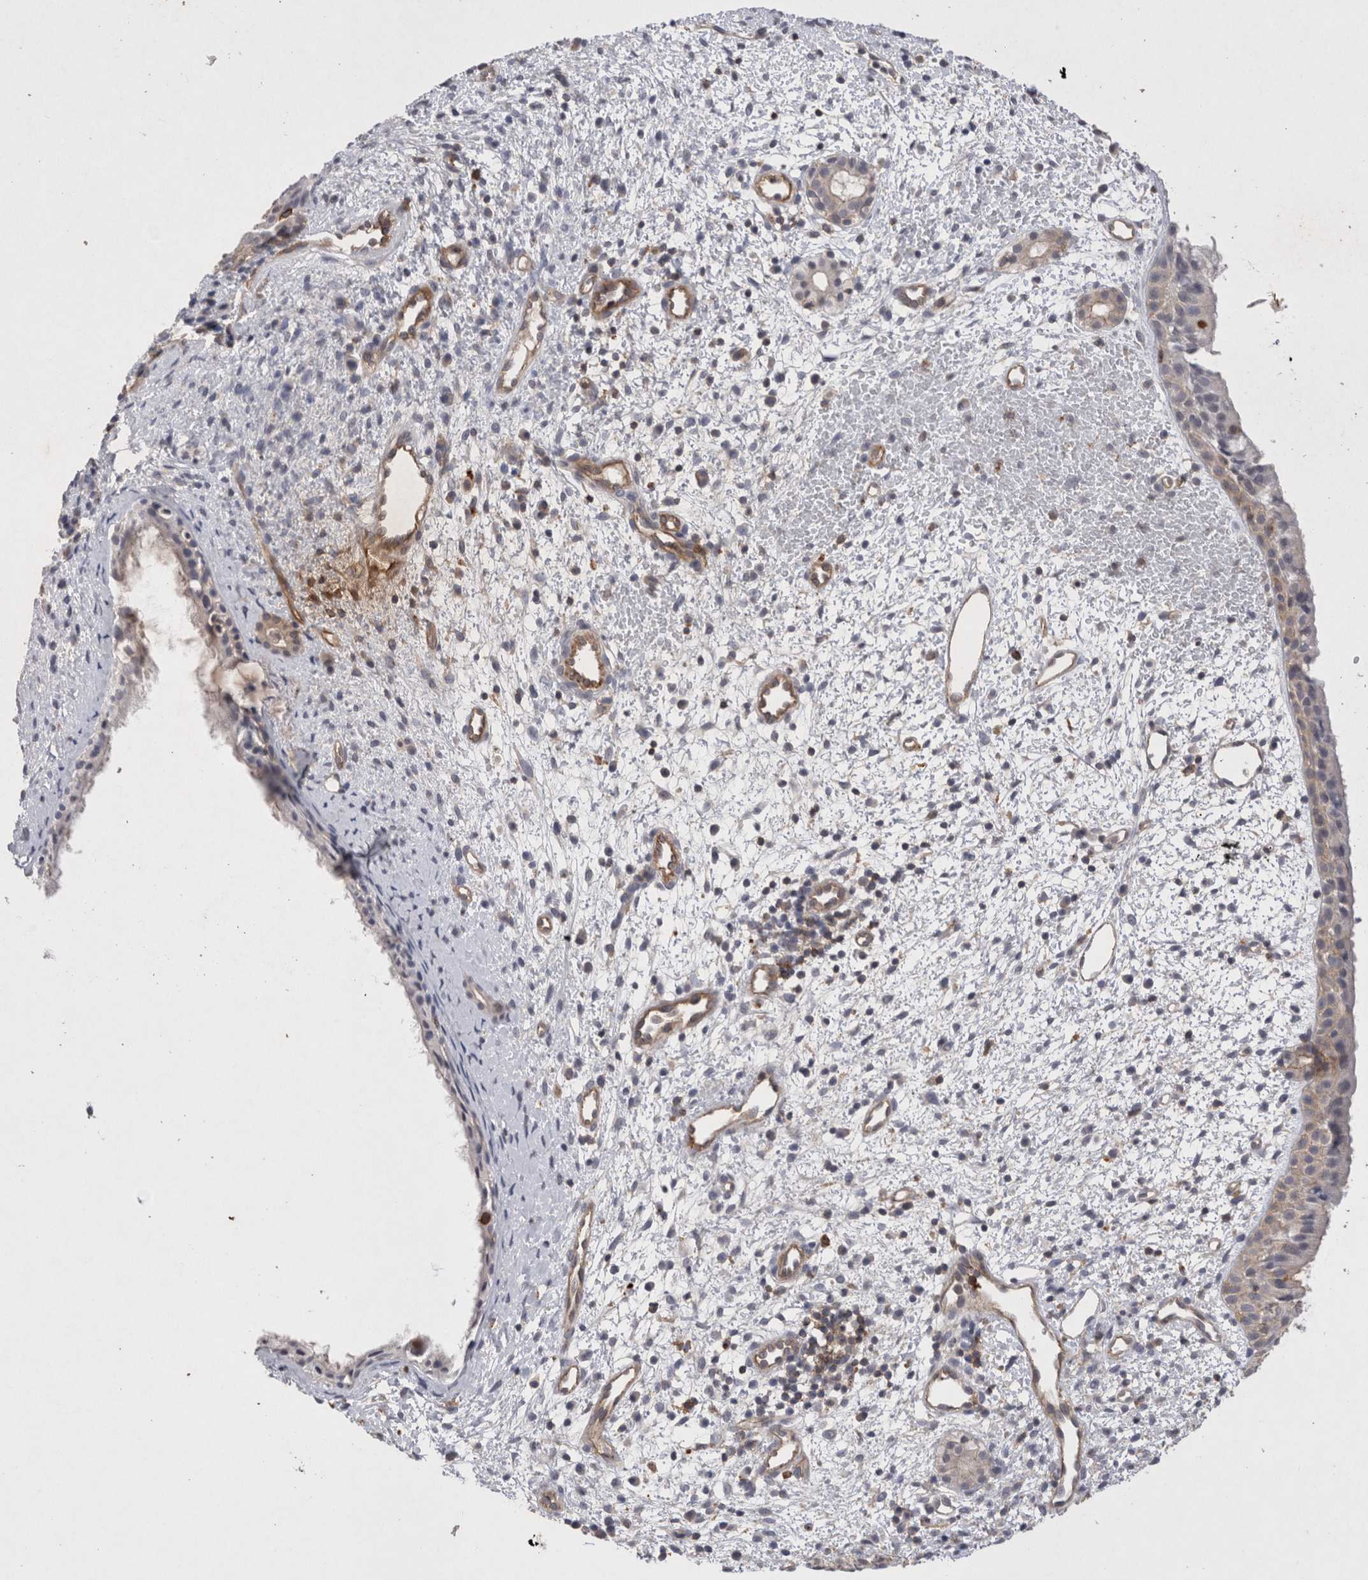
{"staining": {"intensity": "moderate", "quantity": "25%-75%", "location": "cytoplasmic/membranous"}, "tissue": "nasopharynx", "cell_type": "Respiratory epithelial cells", "image_type": "normal", "snomed": [{"axis": "morphology", "description": "Normal tissue, NOS"}, {"axis": "topography", "description": "Nasopharynx"}], "caption": "Moderate cytoplasmic/membranous expression for a protein is identified in about 25%-75% of respiratory epithelial cells of unremarkable nasopharynx using immunohistochemistry (IHC).", "gene": "RASSF3", "patient": {"sex": "male", "age": 22}}